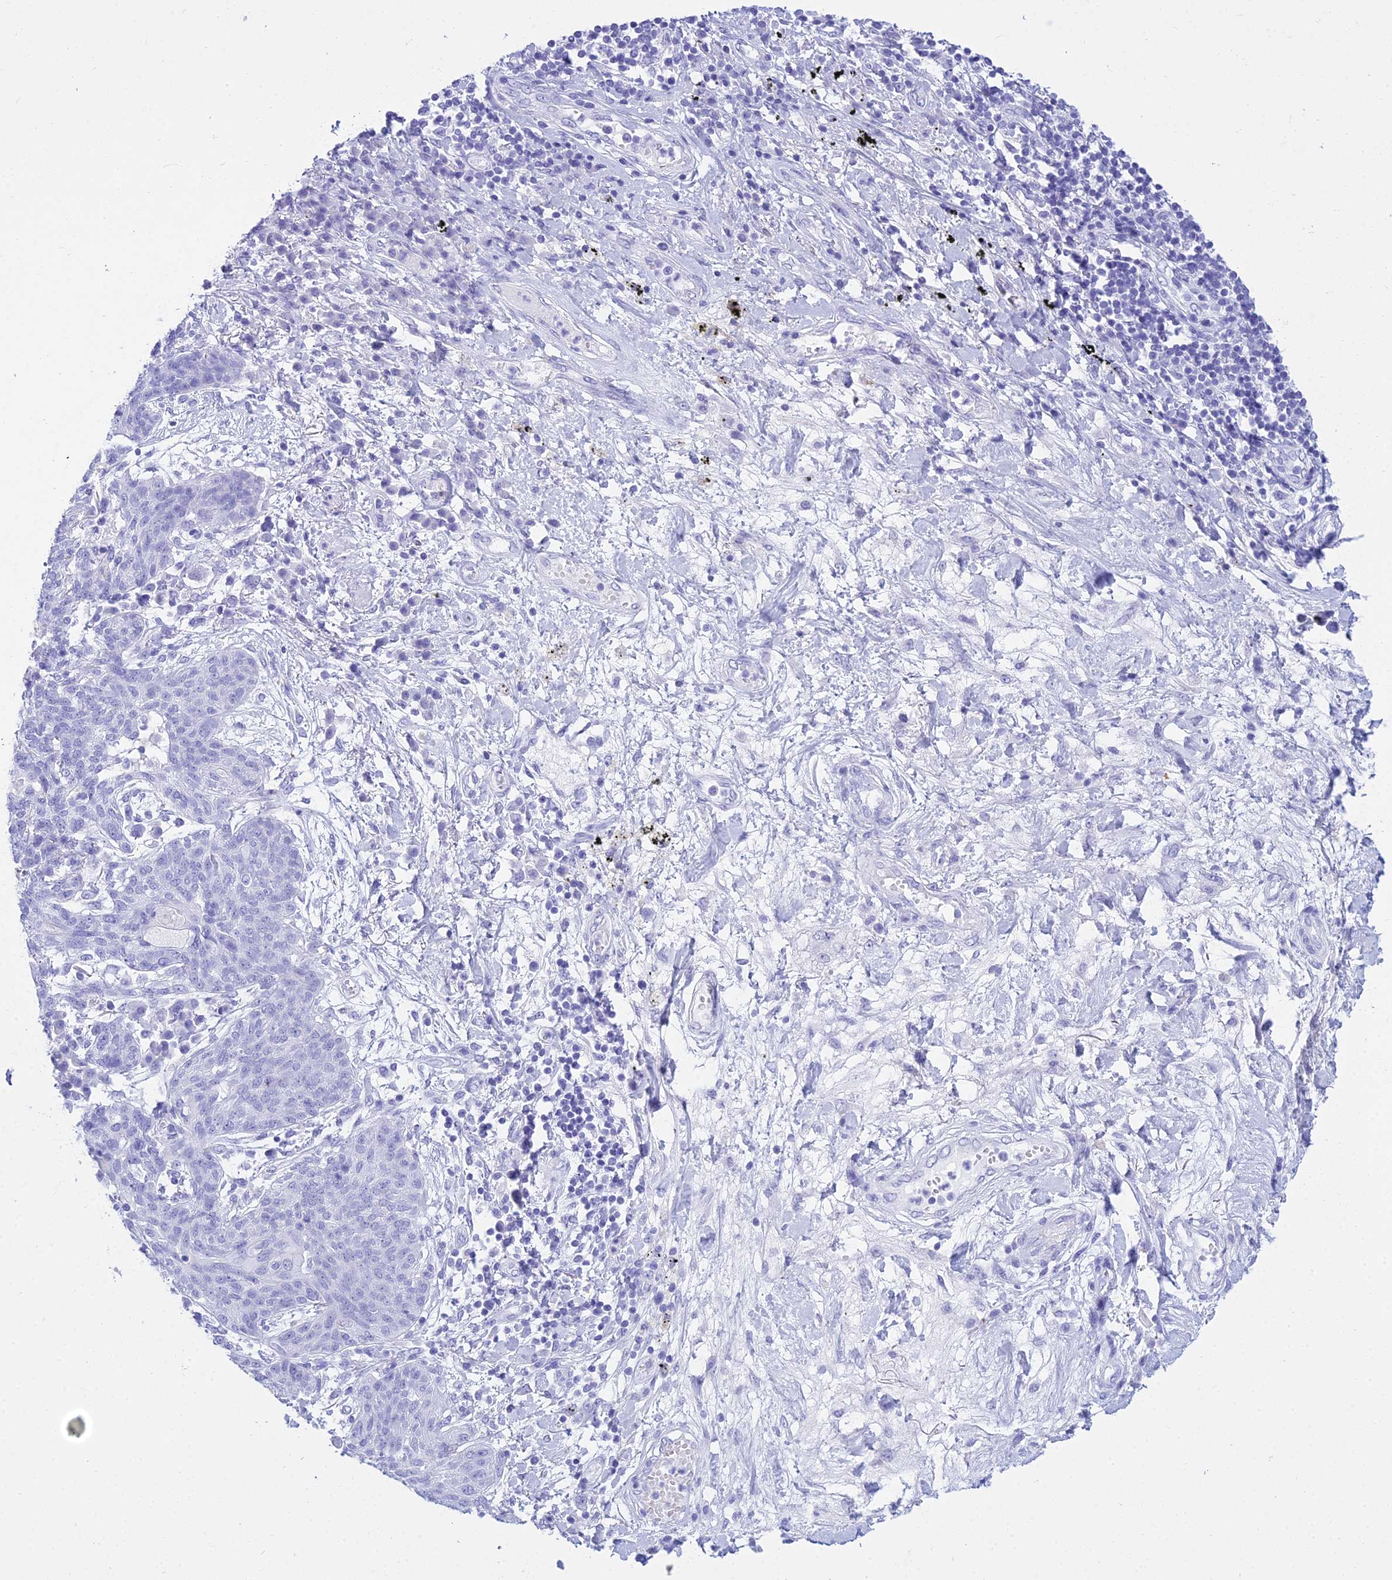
{"staining": {"intensity": "negative", "quantity": "none", "location": "none"}, "tissue": "lung cancer", "cell_type": "Tumor cells", "image_type": "cancer", "snomed": [{"axis": "morphology", "description": "Squamous cell carcinoma, NOS"}, {"axis": "topography", "description": "Lung"}], "caption": "Human lung squamous cell carcinoma stained for a protein using immunohistochemistry shows no positivity in tumor cells.", "gene": "ZNF442", "patient": {"sex": "female", "age": 70}}